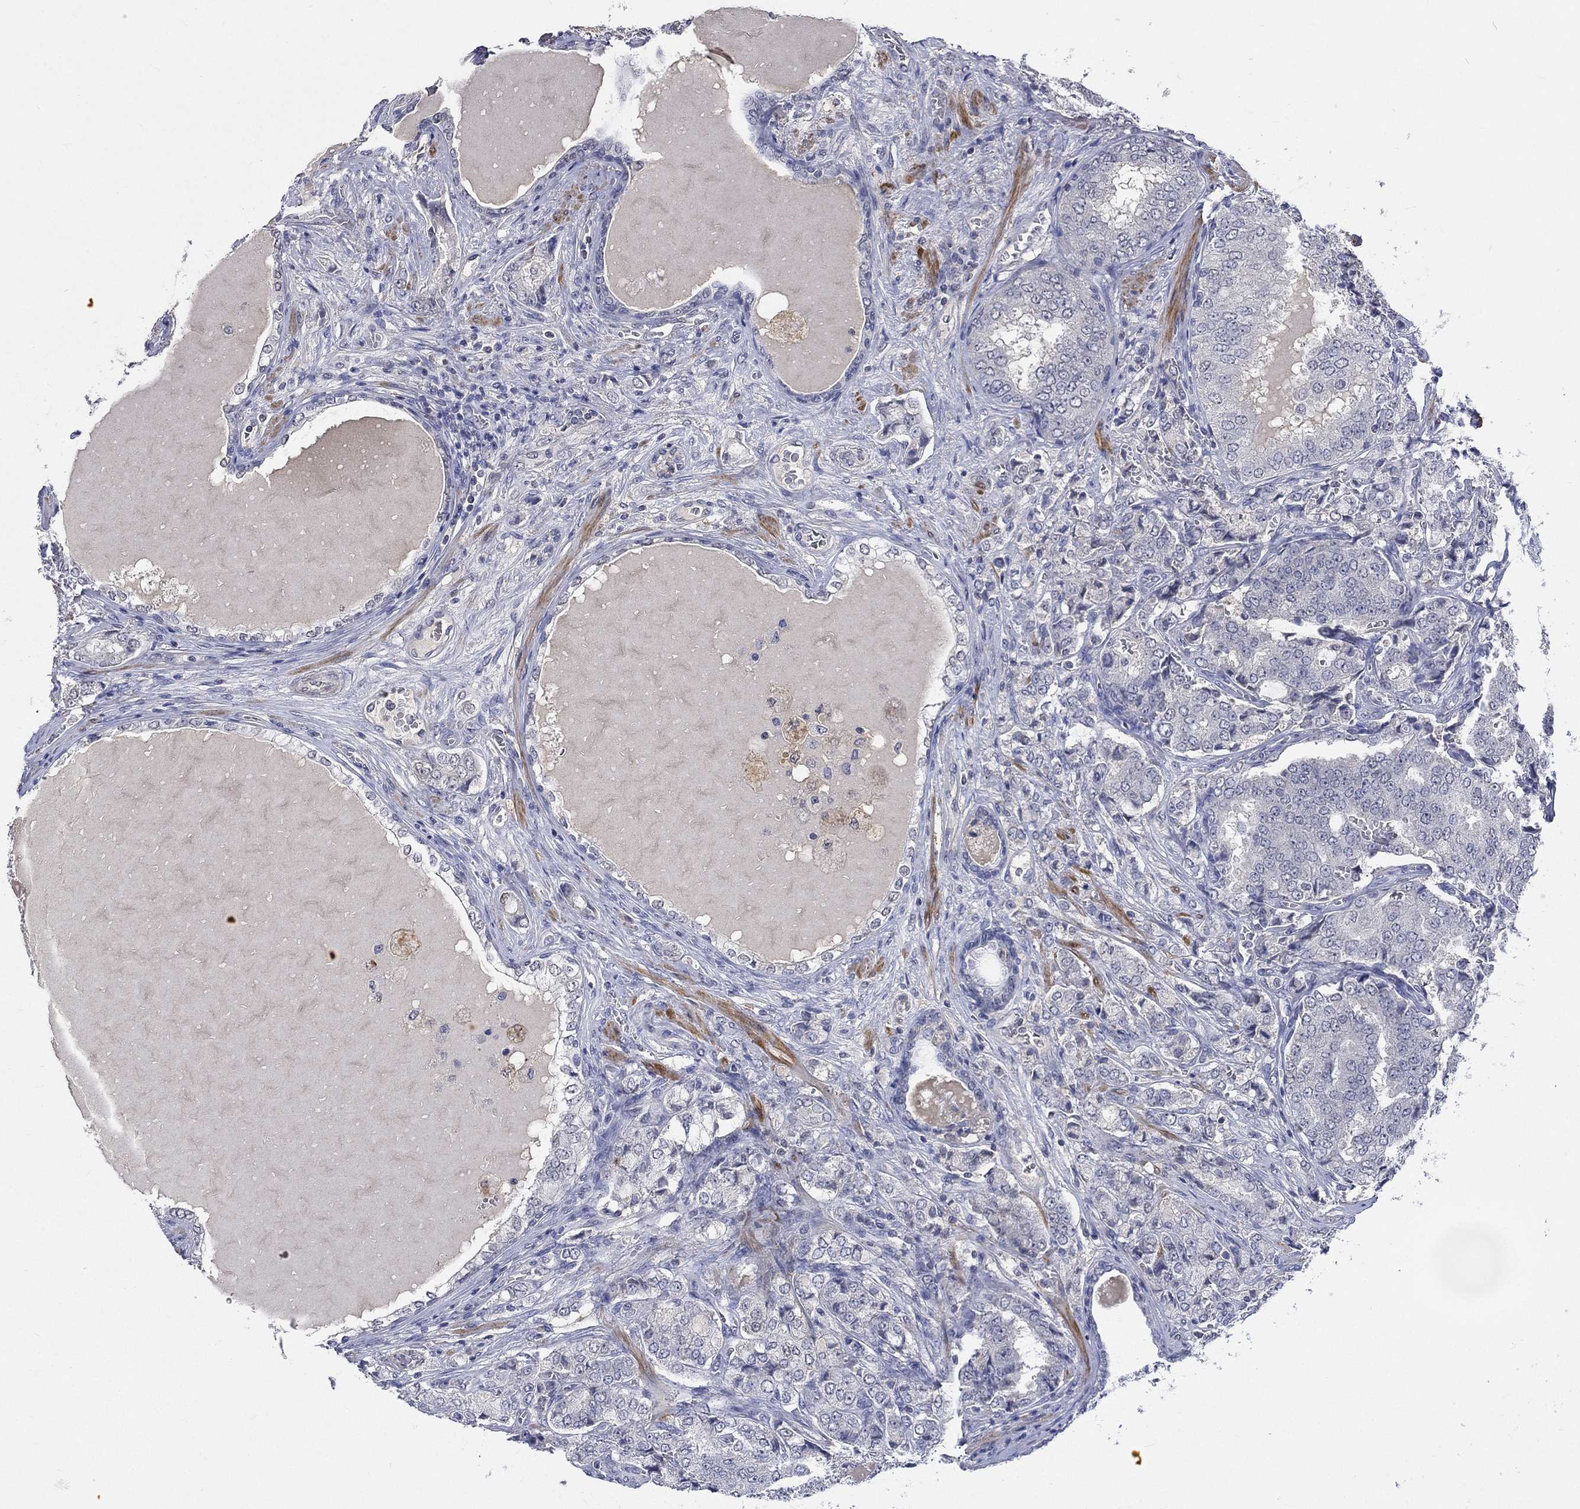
{"staining": {"intensity": "negative", "quantity": "none", "location": "none"}, "tissue": "prostate cancer", "cell_type": "Tumor cells", "image_type": "cancer", "snomed": [{"axis": "morphology", "description": "Adenocarcinoma, NOS"}, {"axis": "topography", "description": "Prostate"}], "caption": "IHC of human prostate cancer (adenocarcinoma) exhibits no staining in tumor cells. (DAB (3,3'-diaminobenzidine) immunohistochemistry visualized using brightfield microscopy, high magnification).", "gene": "ZBTB18", "patient": {"sex": "male", "age": 65}}